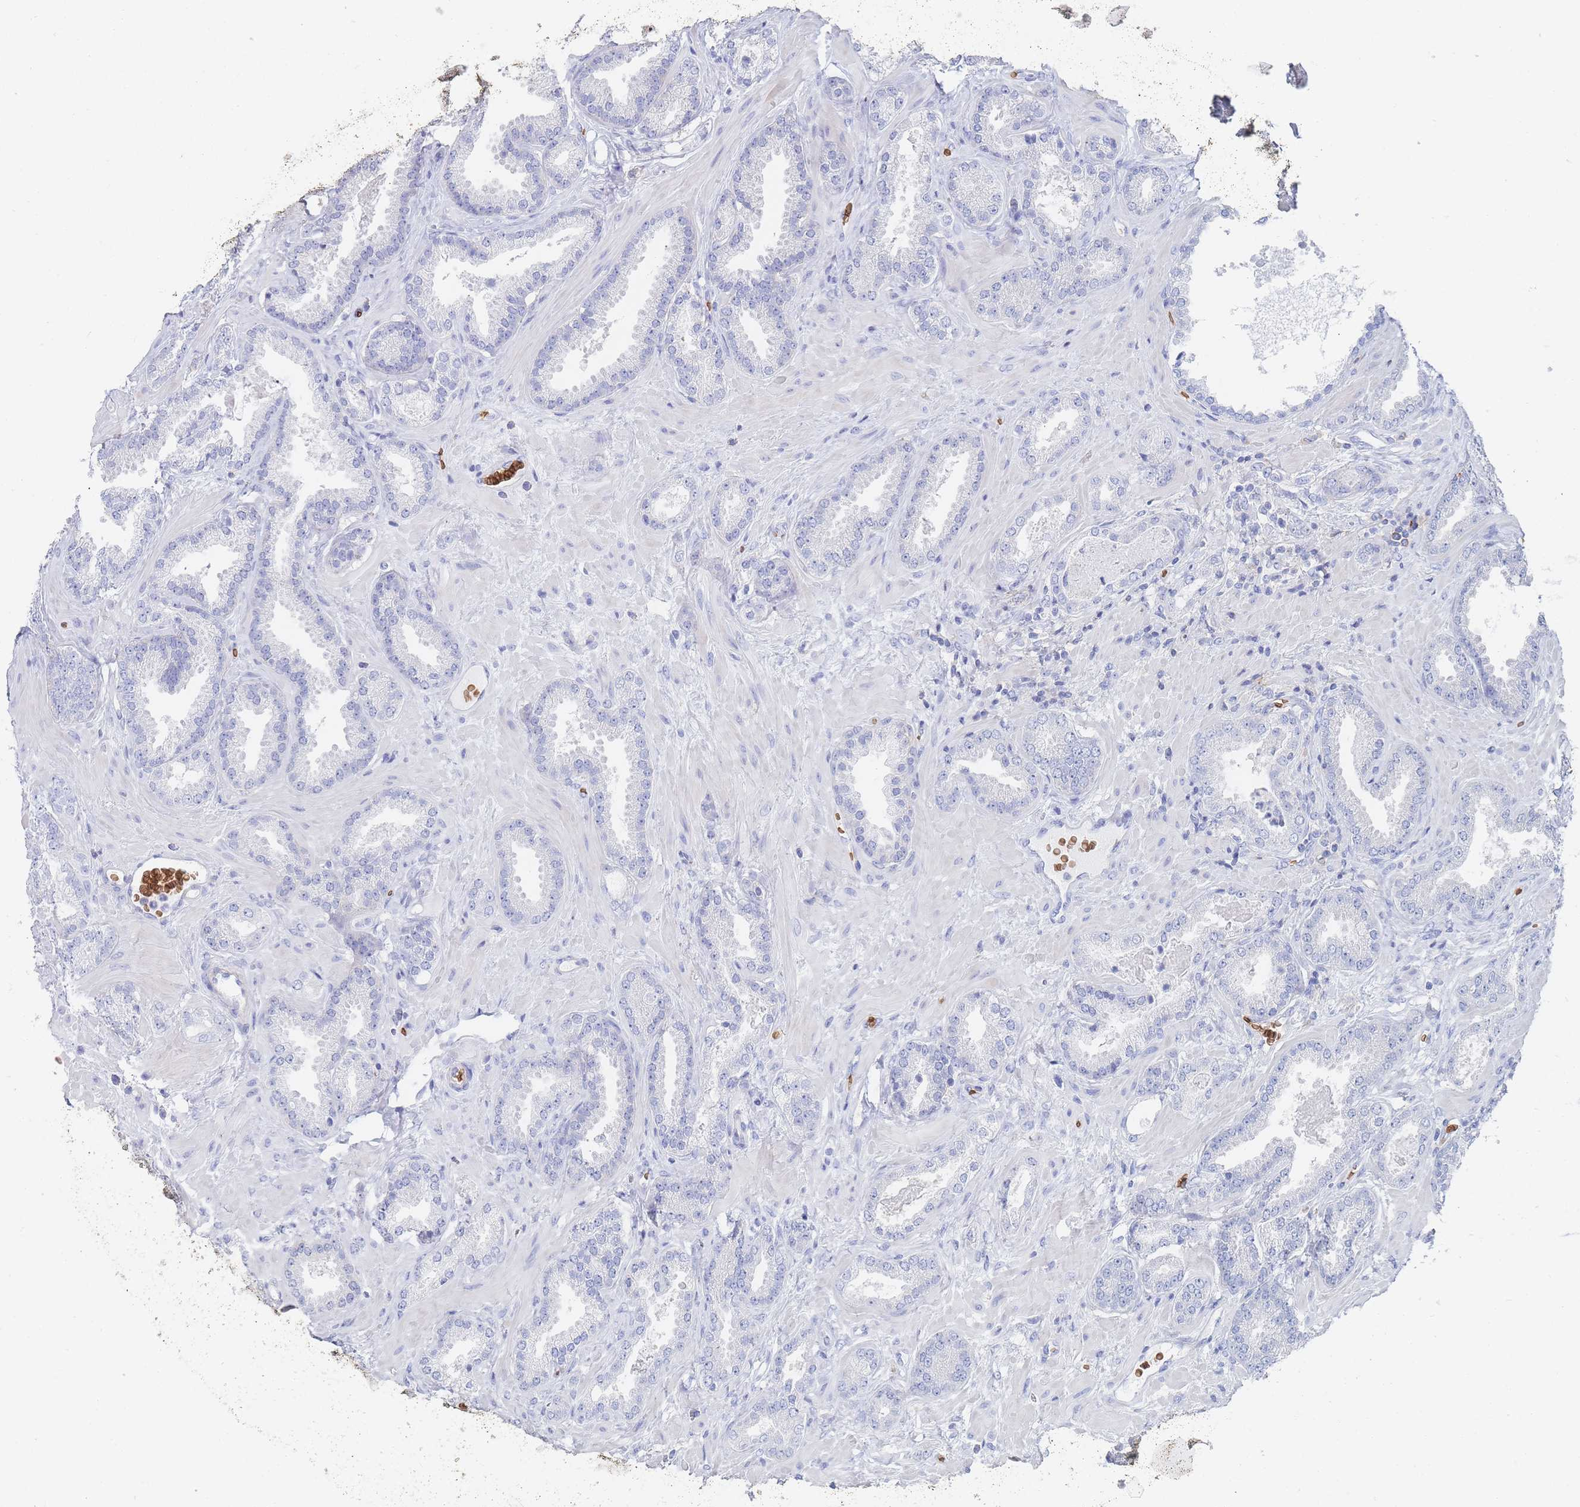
{"staining": {"intensity": "negative", "quantity": "none", "location": "none"}, "tissue": "prostate cancer", "cell_type": "Tumor cells", "image_type": "cancer", "snomed": [{"axis": "morphology", "description": "Adenocarcinoma, Low grade"}, {"axis": "topography", "description": "Prostate"}], "caption": "An IHC image of adenocarcinoma (low-grade) (prostate) is shown. There is no staining in tumor cells of adenocarcinoma (low-grade) (prostate).", "gene": "SLC2A1", "patient": {"sex": "male", "age": 62}}